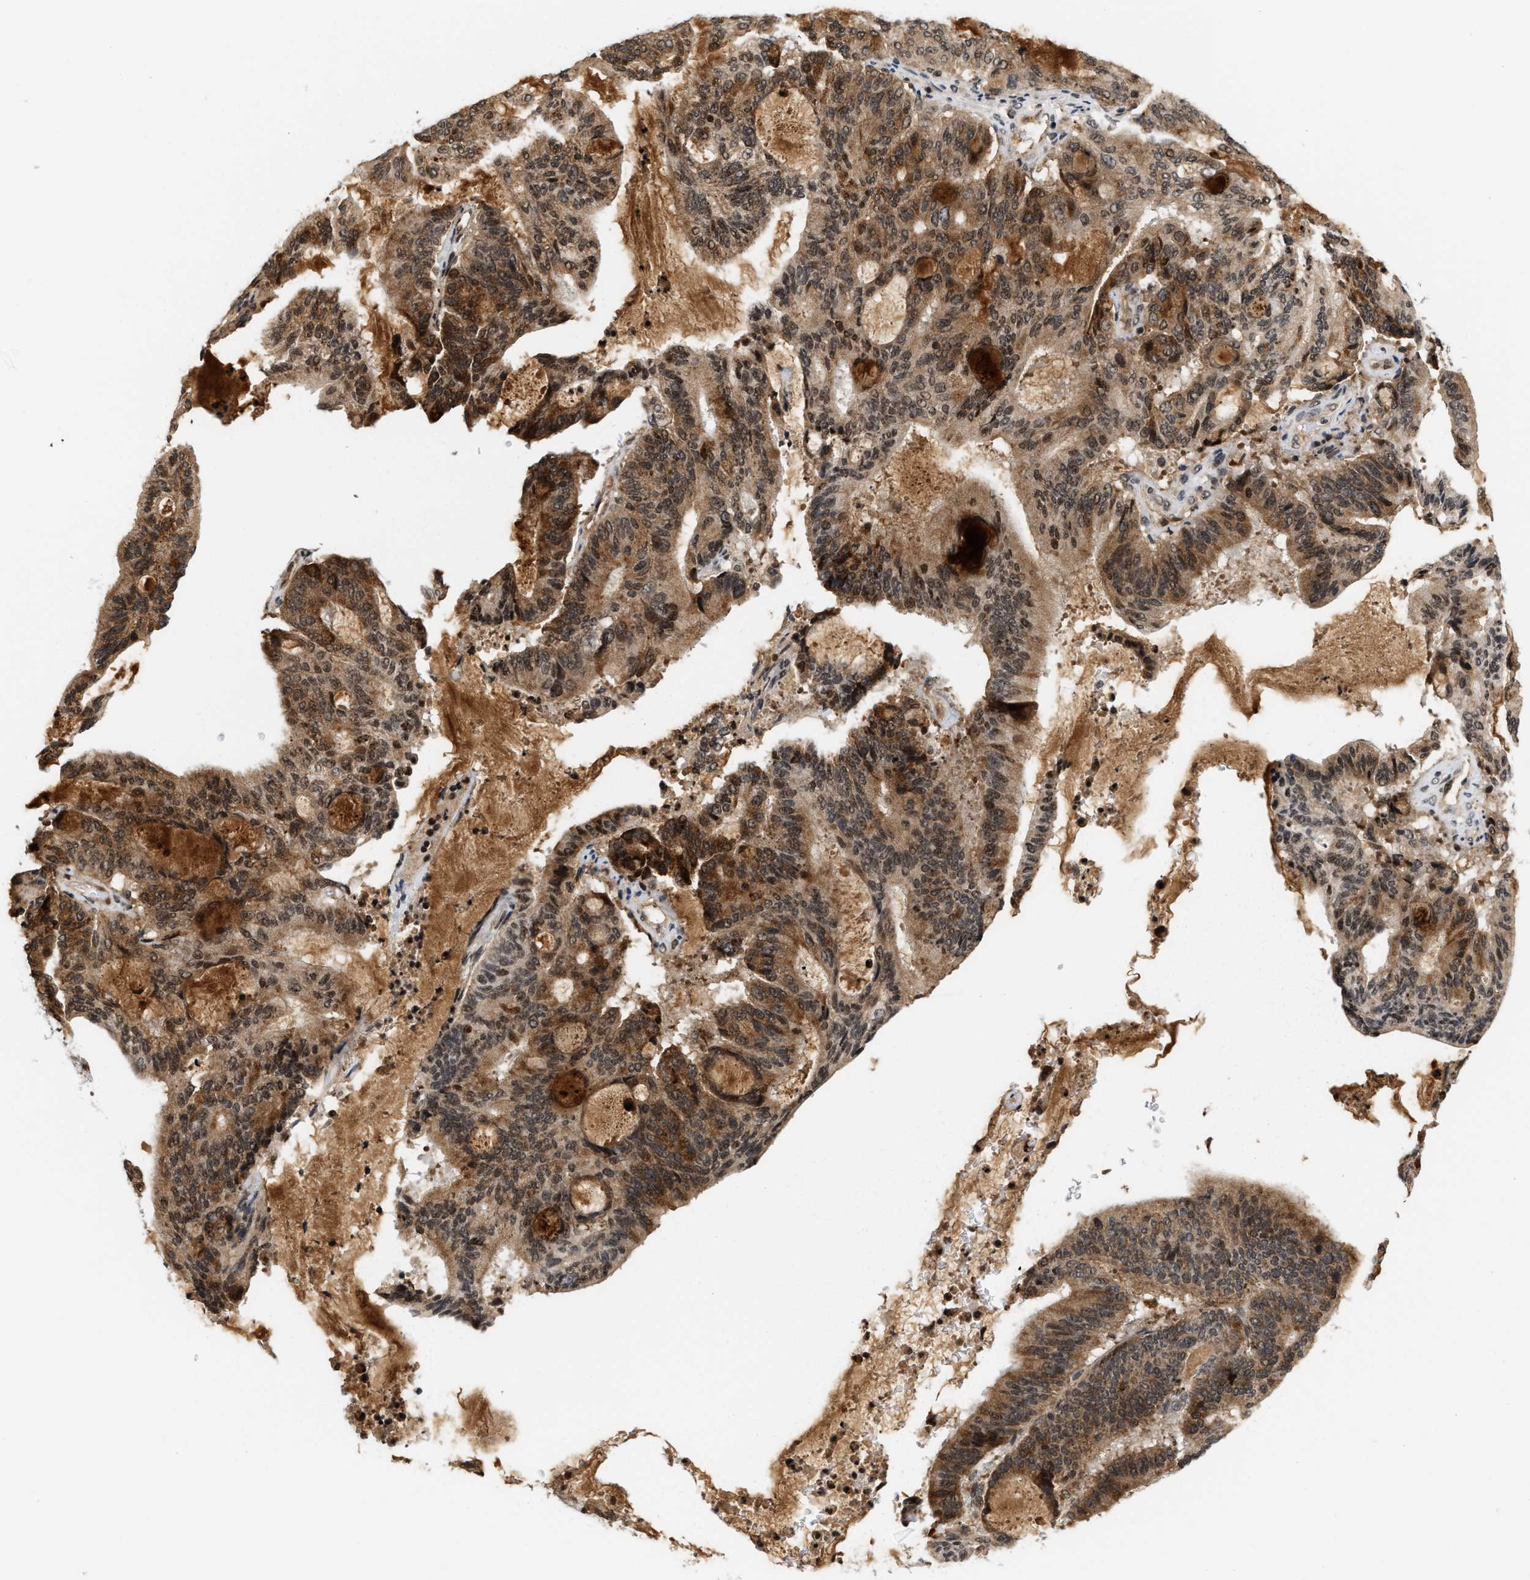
{"staining": {"intensity": "moderate", "quantity": ">75%", "location": "cytoplasmic/membranous,nuclear"}, "tissue": "liver cancer", "cell_type": "Tumor cells", "image_type": "cancer", "snomed": [{"axis": "morphology", "description": "Cholangiocarcinoma"}, {"axis": "topography", "description": "Liver"}], "caption": "Immunohistochemistry (IHC) (DAB (3,3'-diaminobenzidine)) staining of liver cancer (cholangiocarcinoma) displays moderate cytoplasmic/membranous and nuclear protein expression in about >75% of tumor cells. Using DAB (brown) and hematoxylin (blue) stains, captured at high magnification using brightfield microscopy.", "gene": "ANKRD6", "patient": {"sex": "female", "age": 73}}